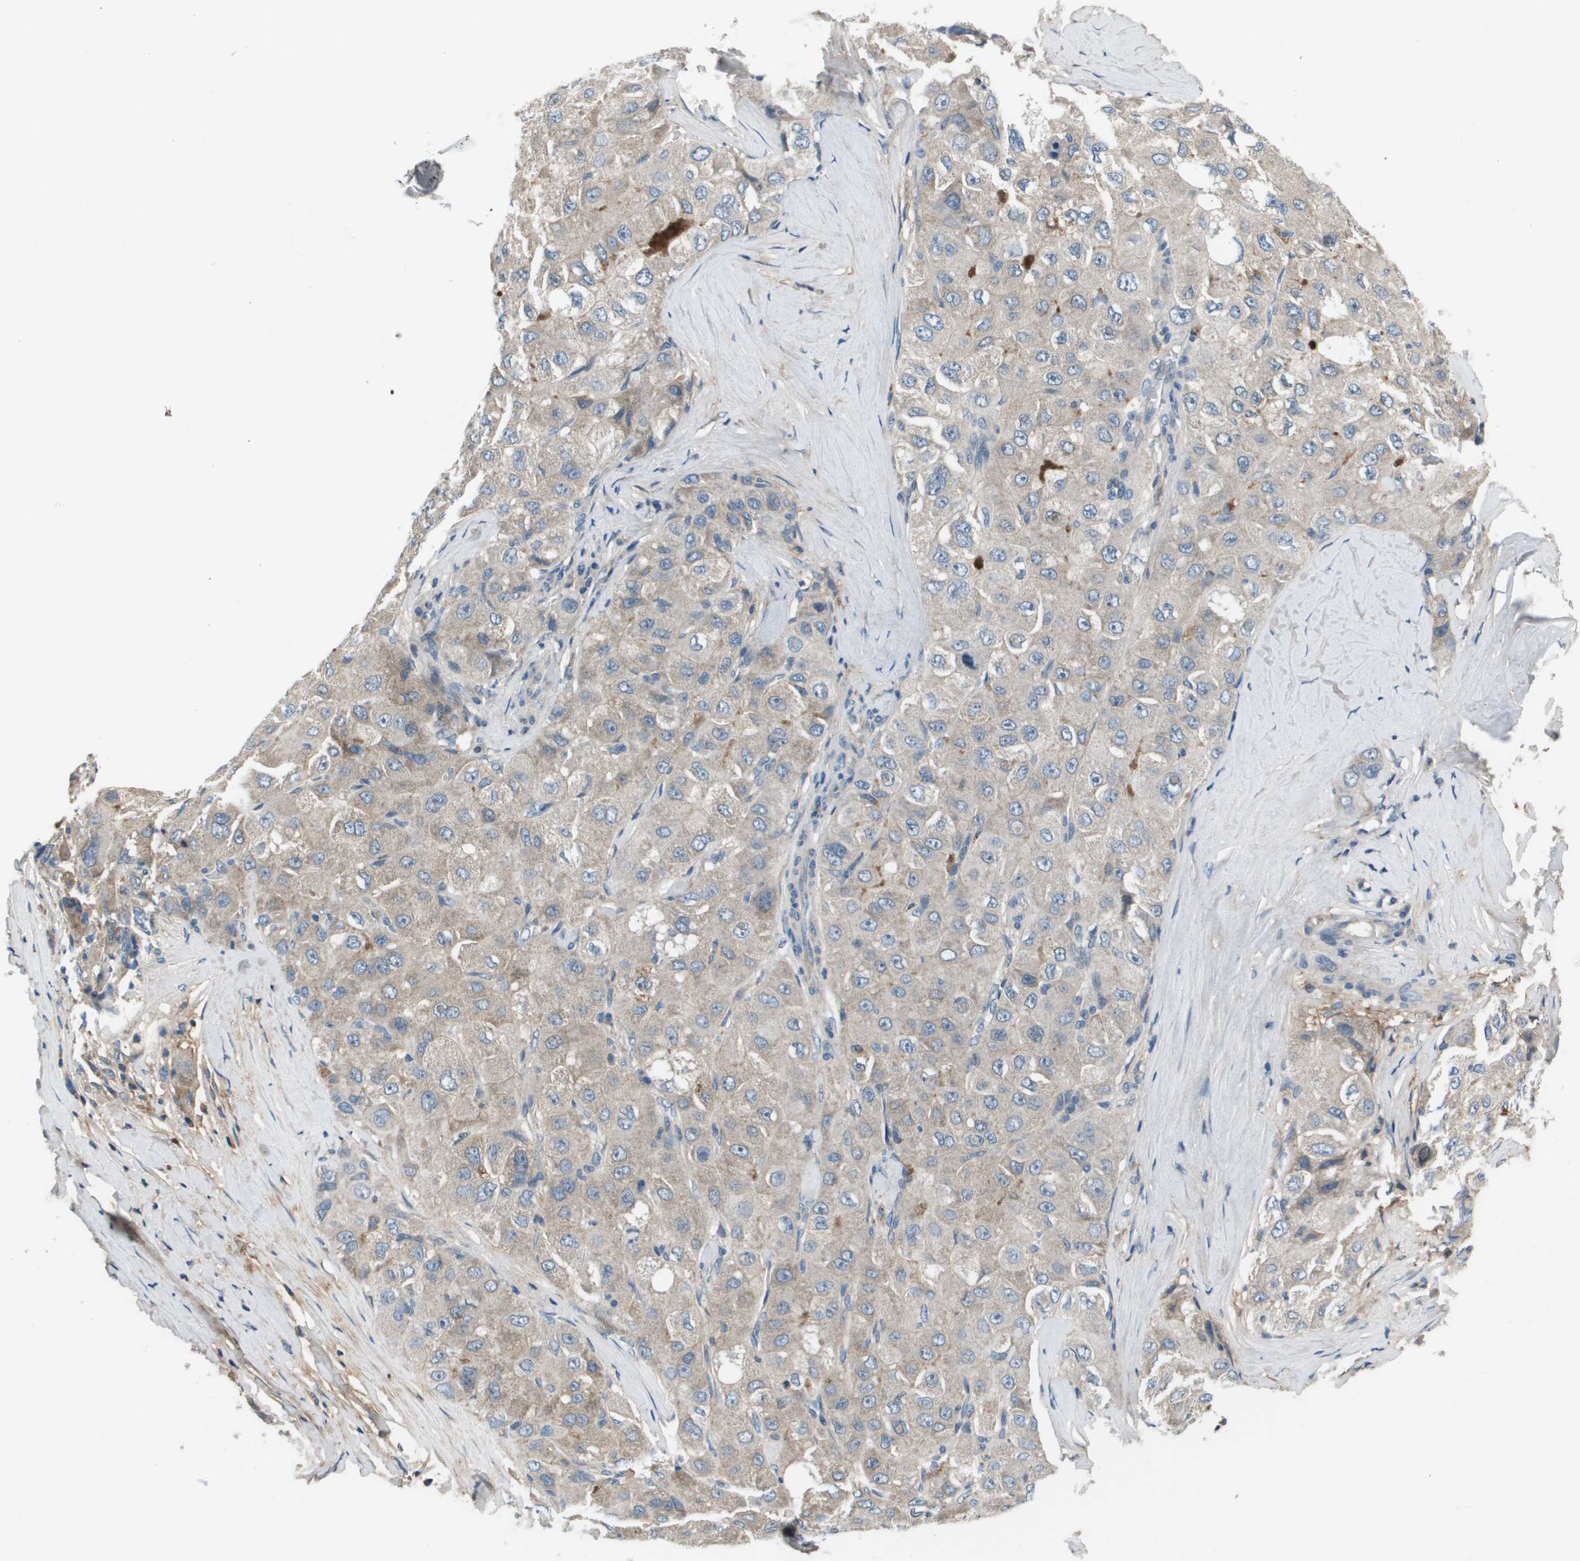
{"staining": {"intensity": "weak", "quantity": "<25%", "location": "cytoplasmic/membranous"}, "tissue": "liver cancer", "cell_type": "Tumor cells", "image_type": "cancer", "snomed": [{"axis": "morphology", "description": "Carcinoma, Hepatocellular, NOS"}, {"axis": "topography", "description": "Liver"}], "caption": "IHC photomicrograph of hepatocellular carcinoma (liver) stained for a protein (brown), which exhibits no positivity in tumor cells.", "gene": "PCOLCE", "patient": {"sex": "male", "age": 80}}